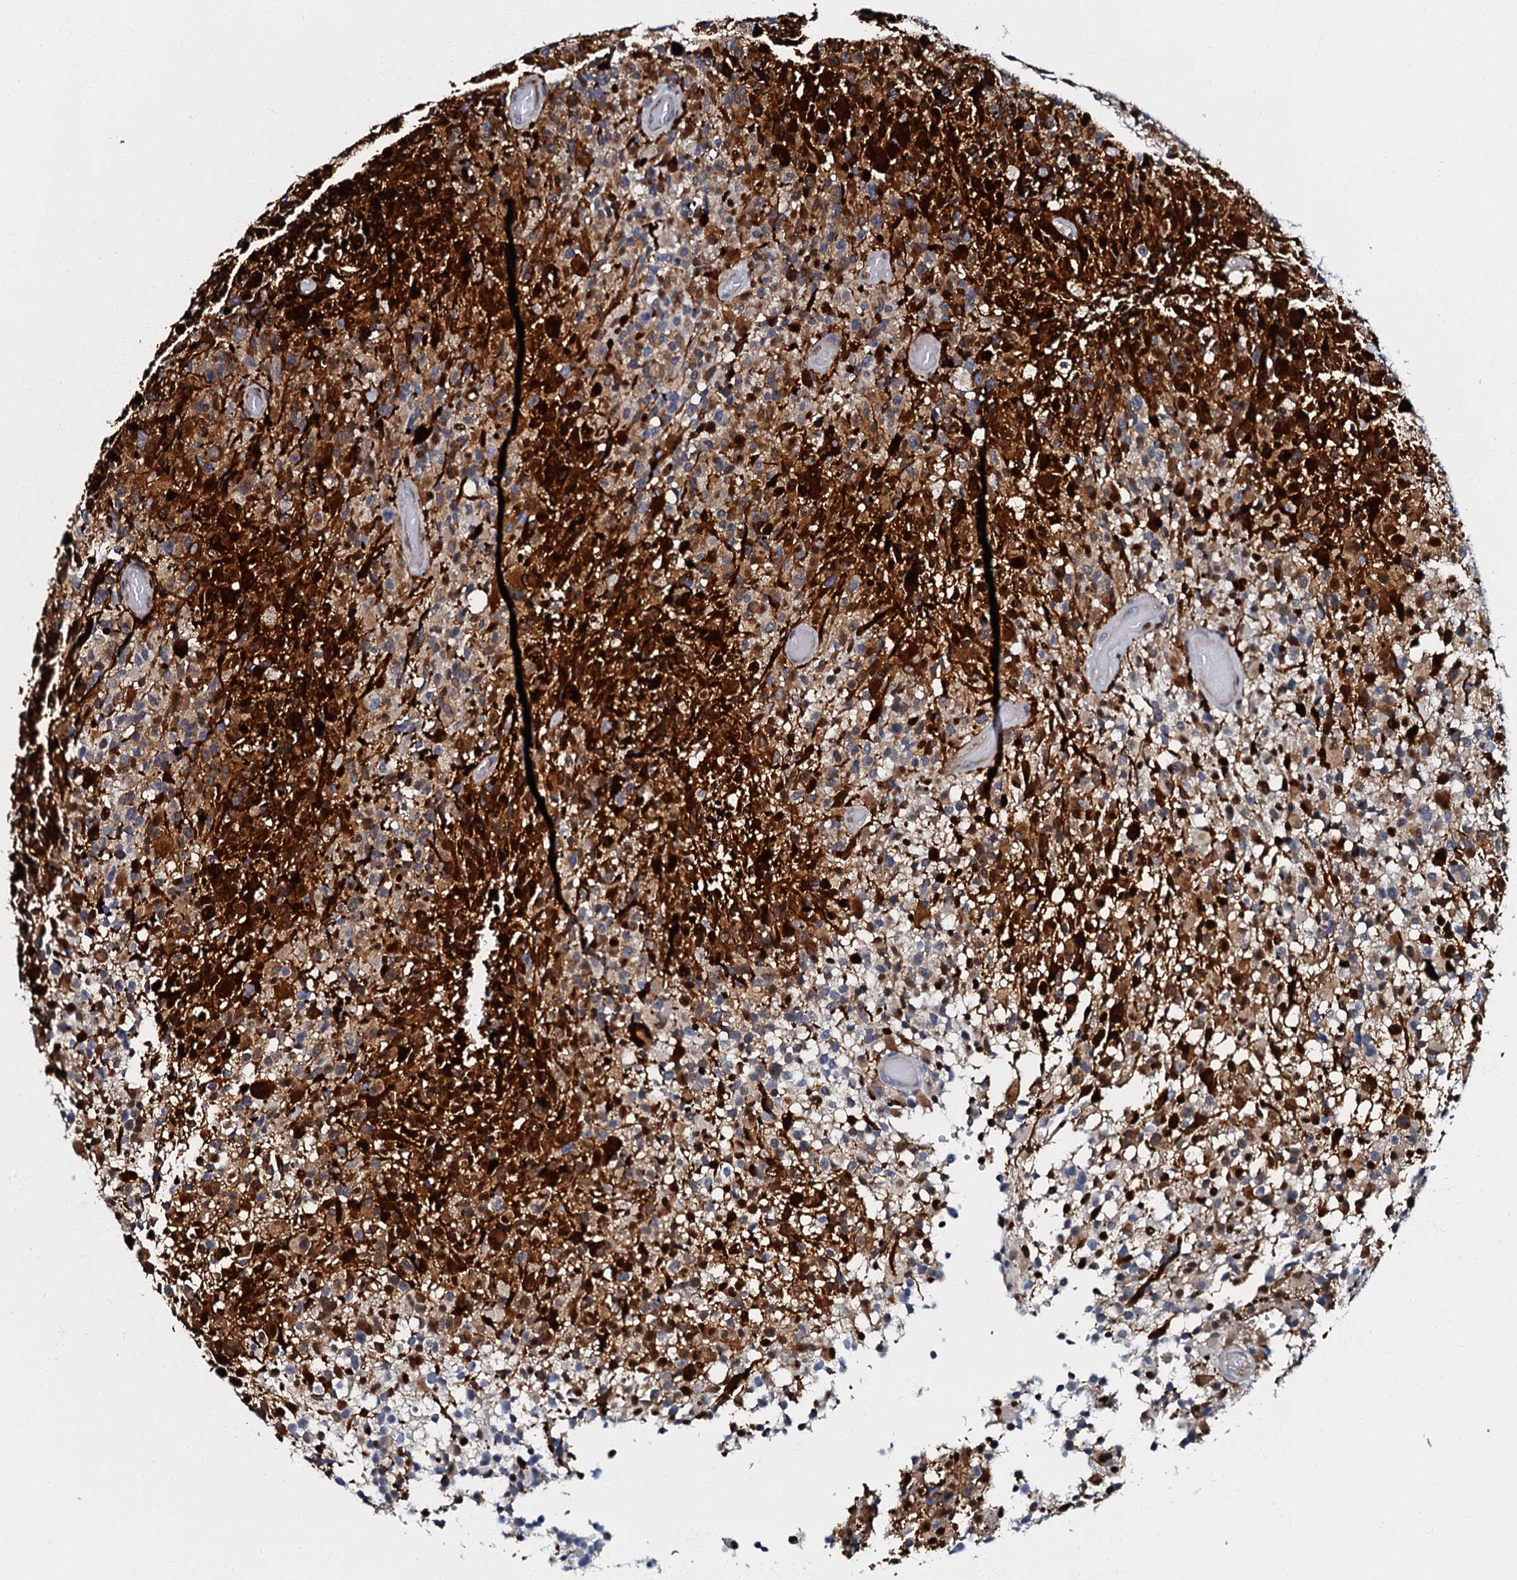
{"staining": {"intensity": "weak", "quantity": "<25%", "location": "cytoplasmic/membranous"}, "tissue": "glioma", "cell_type": "Tumor cells", "image_type": "cancer", "snomed": [{"axis": "morphology", "description": "Glioma, malignant, High grade"}, {"axis": "morphology", "description": "Glioblastoma, NOS"}, {"axis": "topography", "description": "Brain"}], "caption": "Immunohistochemistry (IHC) photomicrograph of glioma stained for a protein (brown), which exhibits no expression in tumor cells.", "gene": "MFSD5", "patient": {"sex": "male", "age": 60}}